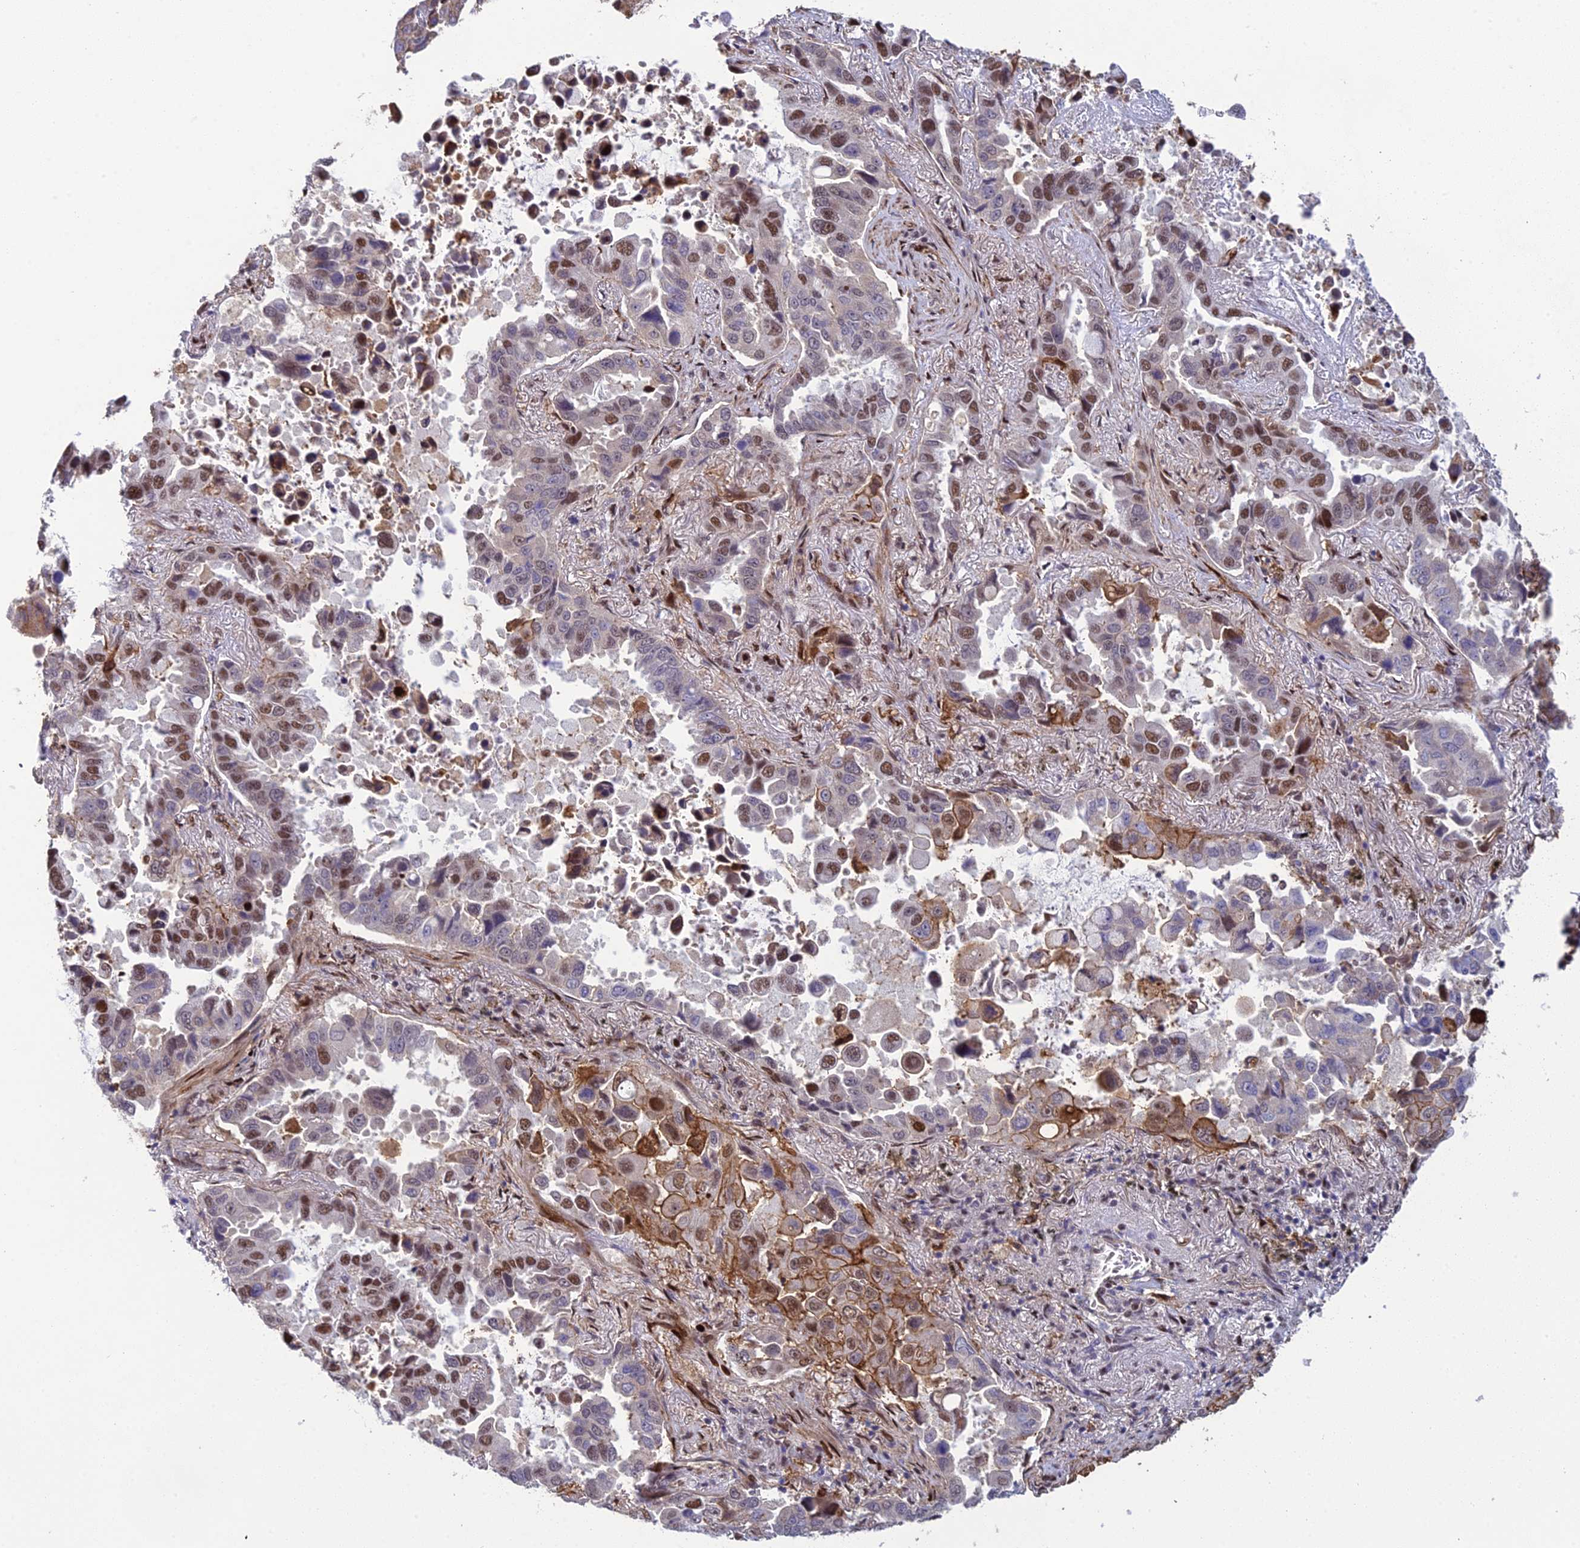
{"staining": {"intensity": "strong", "quantity": "25%-75%", "location": "nuclear"}, "tissue": "lung cancer", "cell_type": "Tumor cells", "image_type": "cancer", "snomed": [{"axis": "morphology", "description": "Adenocarcinoma, NOS"}, {"axis": "topography", "description": "Lung"}], "caption": "Protein expression by IHC exhibits strong nuclear positivity in about 25%-75% of tumor cells in lung adenocarcinoma. (Stains: DAB in brown, nuclei in blue, Microscopy: brightfield microscopy at high magnification).", "gene": "RANBP3", "patient": {"sex": "male", "age": 64}}